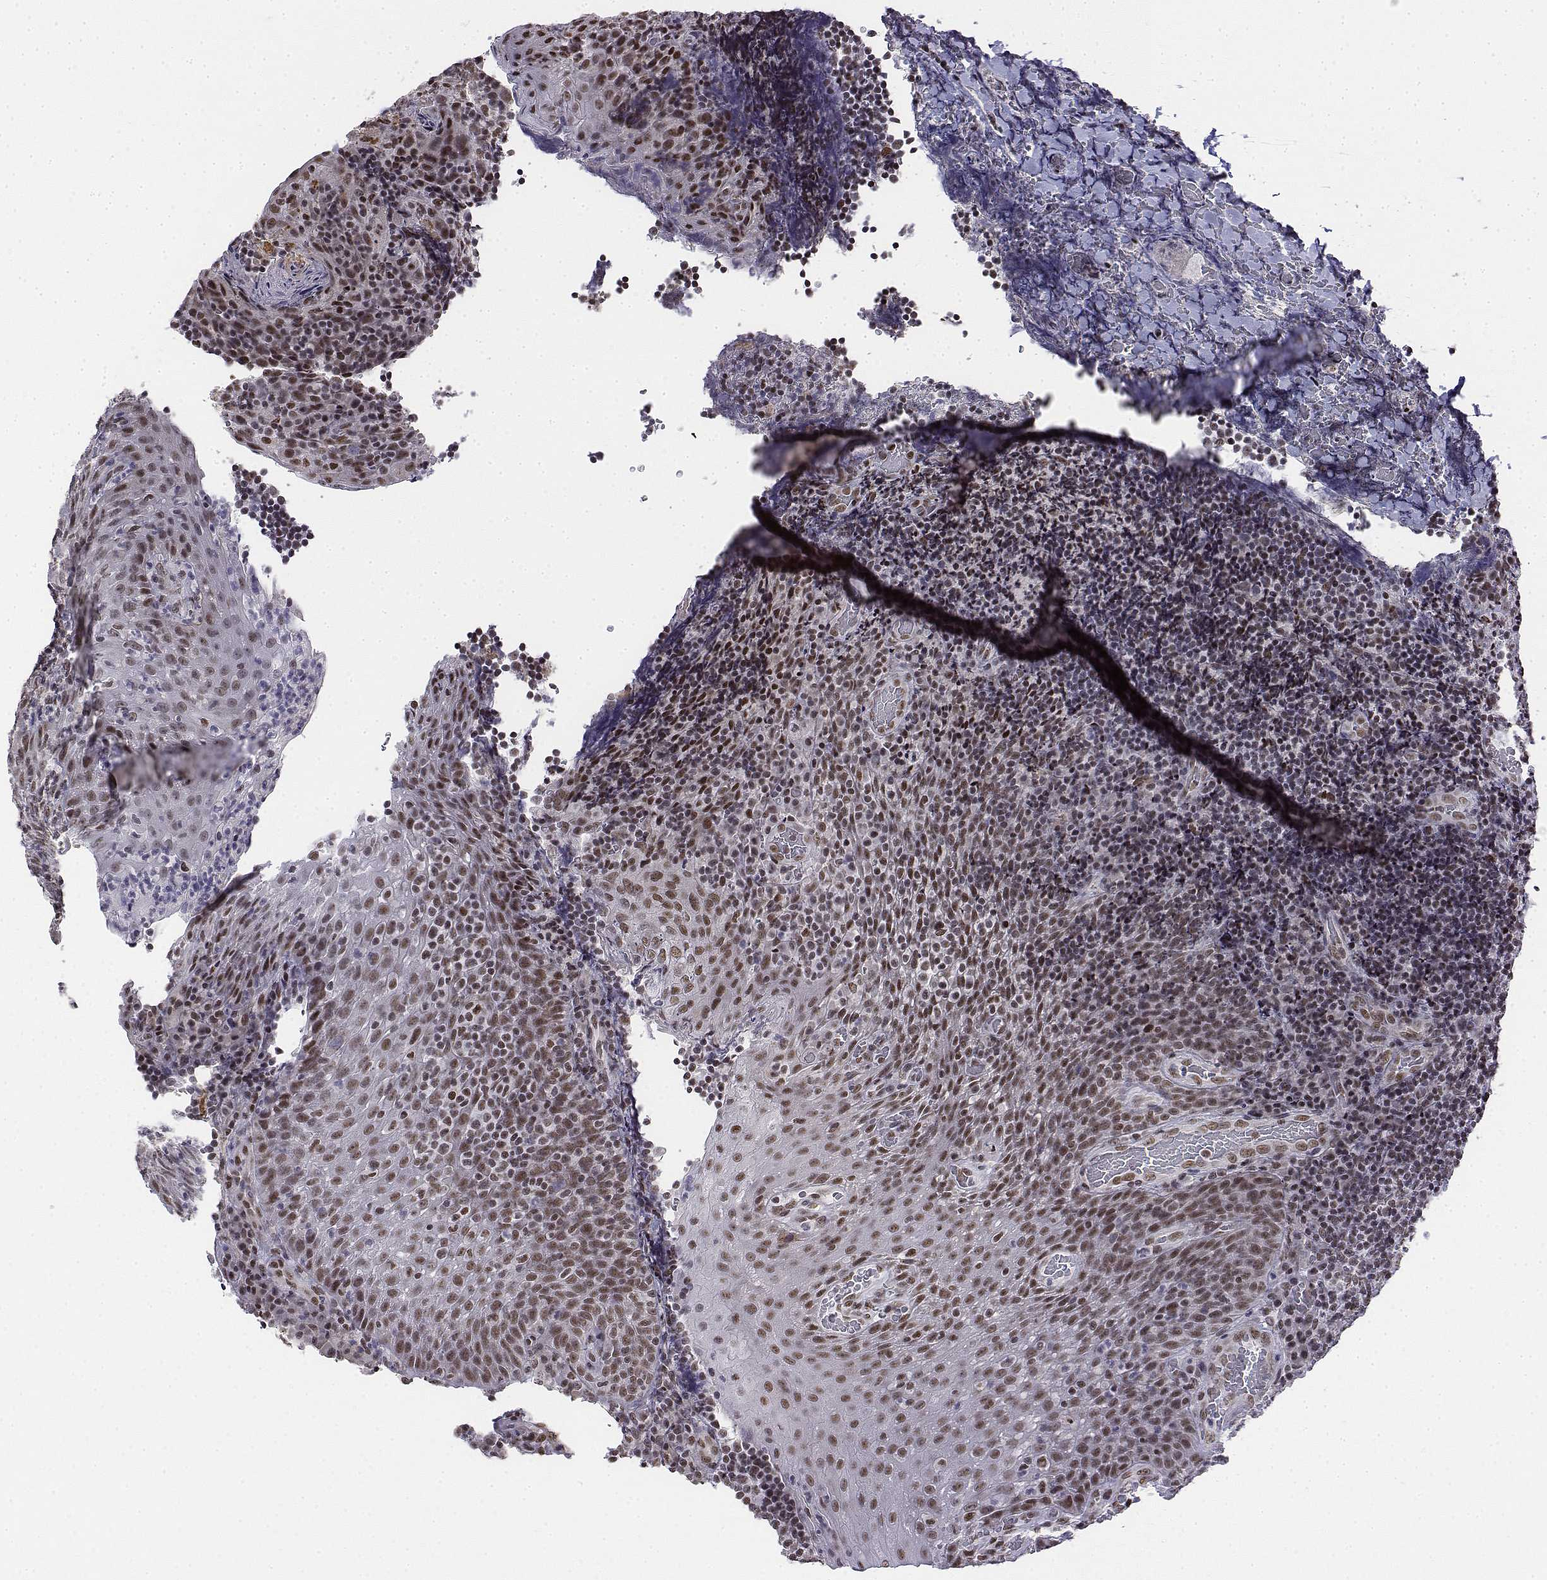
{"staining": {"intensity": "weak", "quantity": ">75%", "location": "nuclear"}, "tissue": "tonsil", "cell_type": "Germinal center cells", "image_type": "normal", "snomed": [{"axis": "morphology", "description": "Normal tissue, NOS"}, {"axis": "topography", "description": "Tonsil"}], "caption": "DAB (3,3'-diaminobenzidine) immunohistochemical staining of unremarkable human tonsil demonstrates weak nuclear protein staining in approximately >75% of germinal center cells. (brown staining indicates protein expression, while blue staining denotes nuclei).", "gene": "SETD1A", "patient": {"sex": "male", "age": 17}}